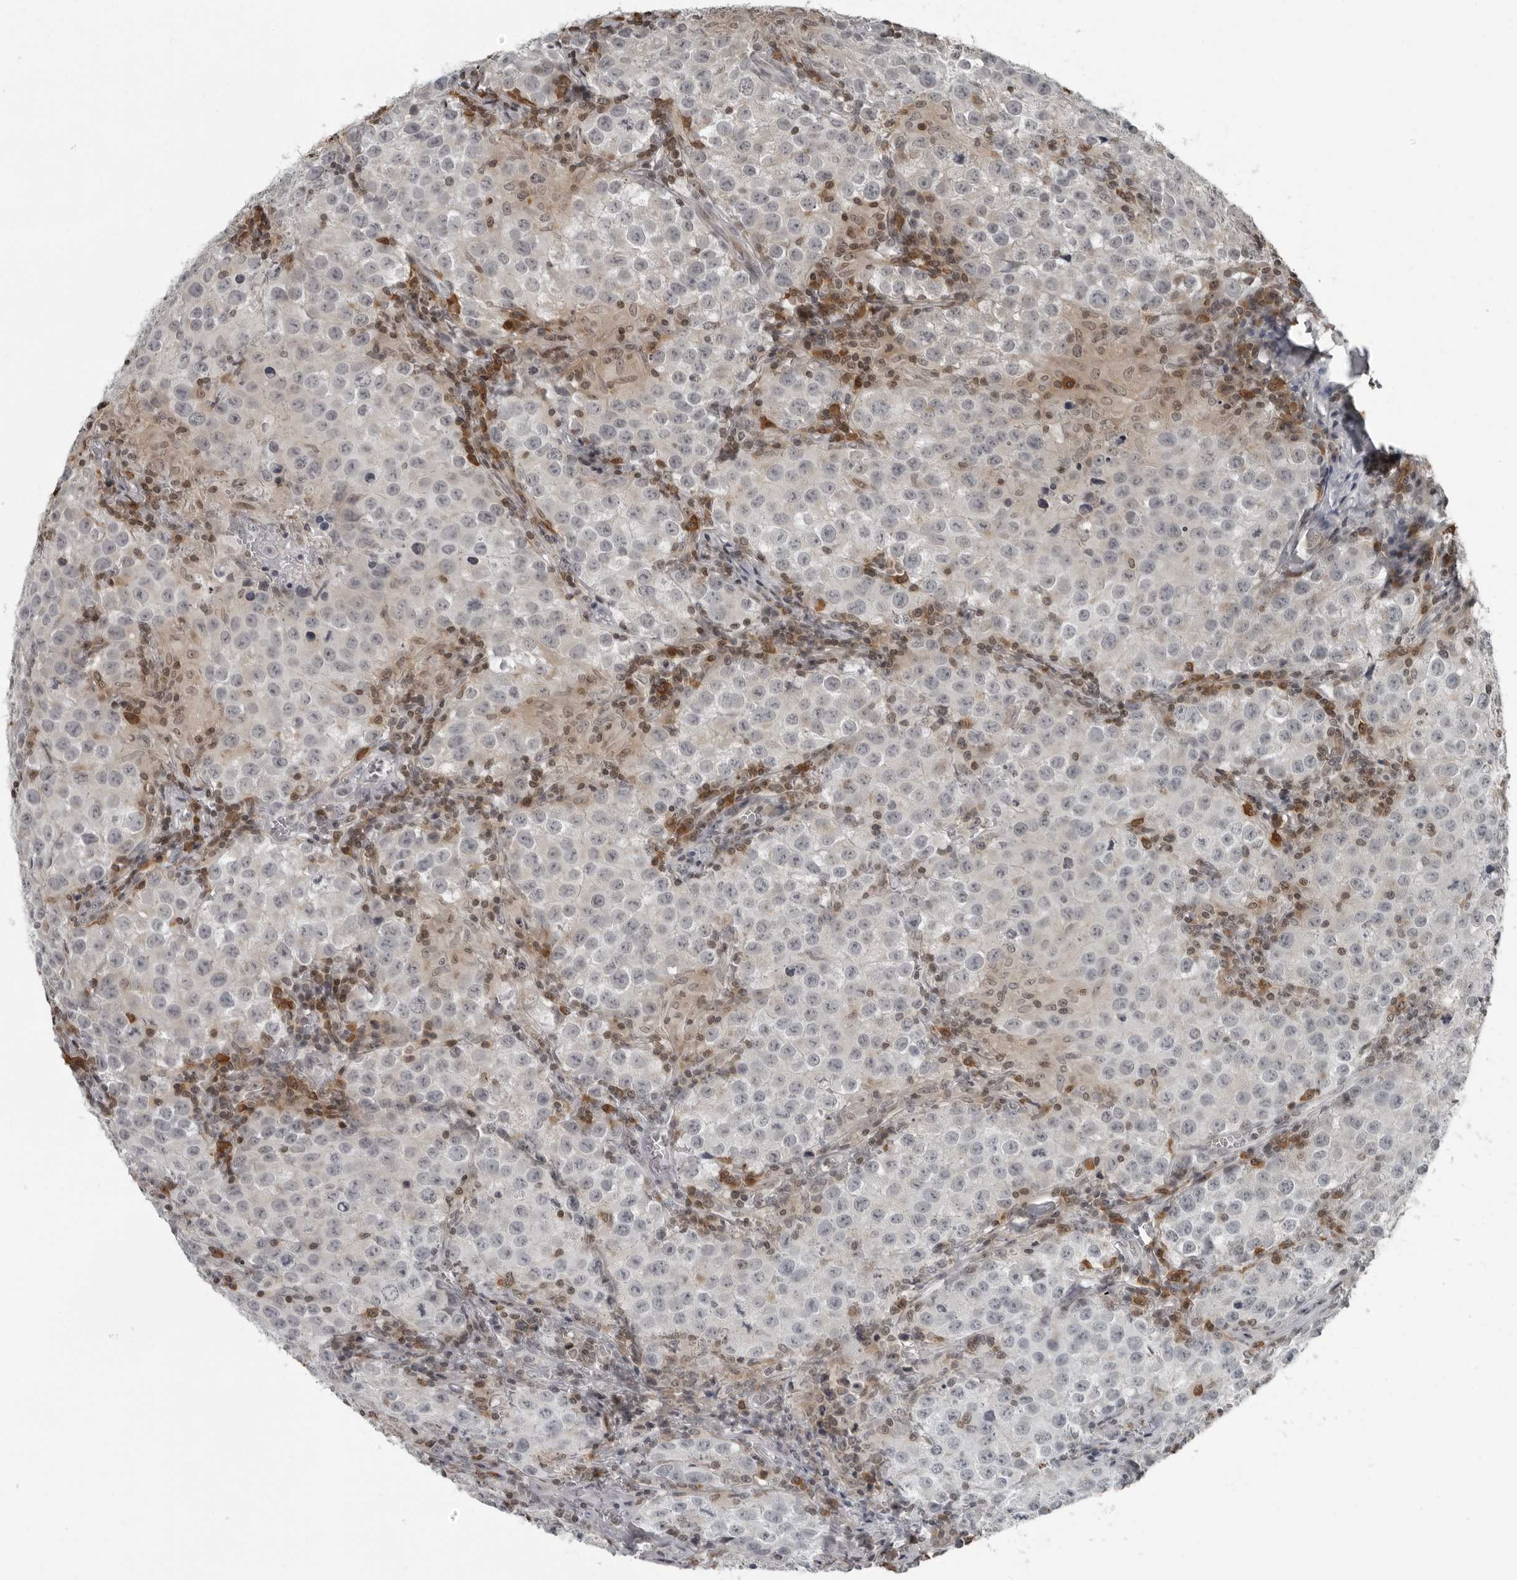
{"staining": {"intensity": "negative", "quantity": "none", "location": "none"}, "tissue": "testis cancer", "cell_type": "Tumor cells", "image_type": "cancer", "snomed": [{"axis": "morphology", "description": "Seminoma, NOS"}, {"axis": "morphology", "description": "Carcinoma, Embryonal, NOS"}, {"axis": "topography", "description": "Testis"}], "caption": "Immunohistochemistry (IHC) histopathology image of neoplastic tissue: testis cancer (embryonal carcinoma) stained with DAB (3,3'-diaminobenzidine) shows no significant protein positivity in tumor cells.", "gene": "RTCA", "patient": {"sex": "male", "age": 43}}